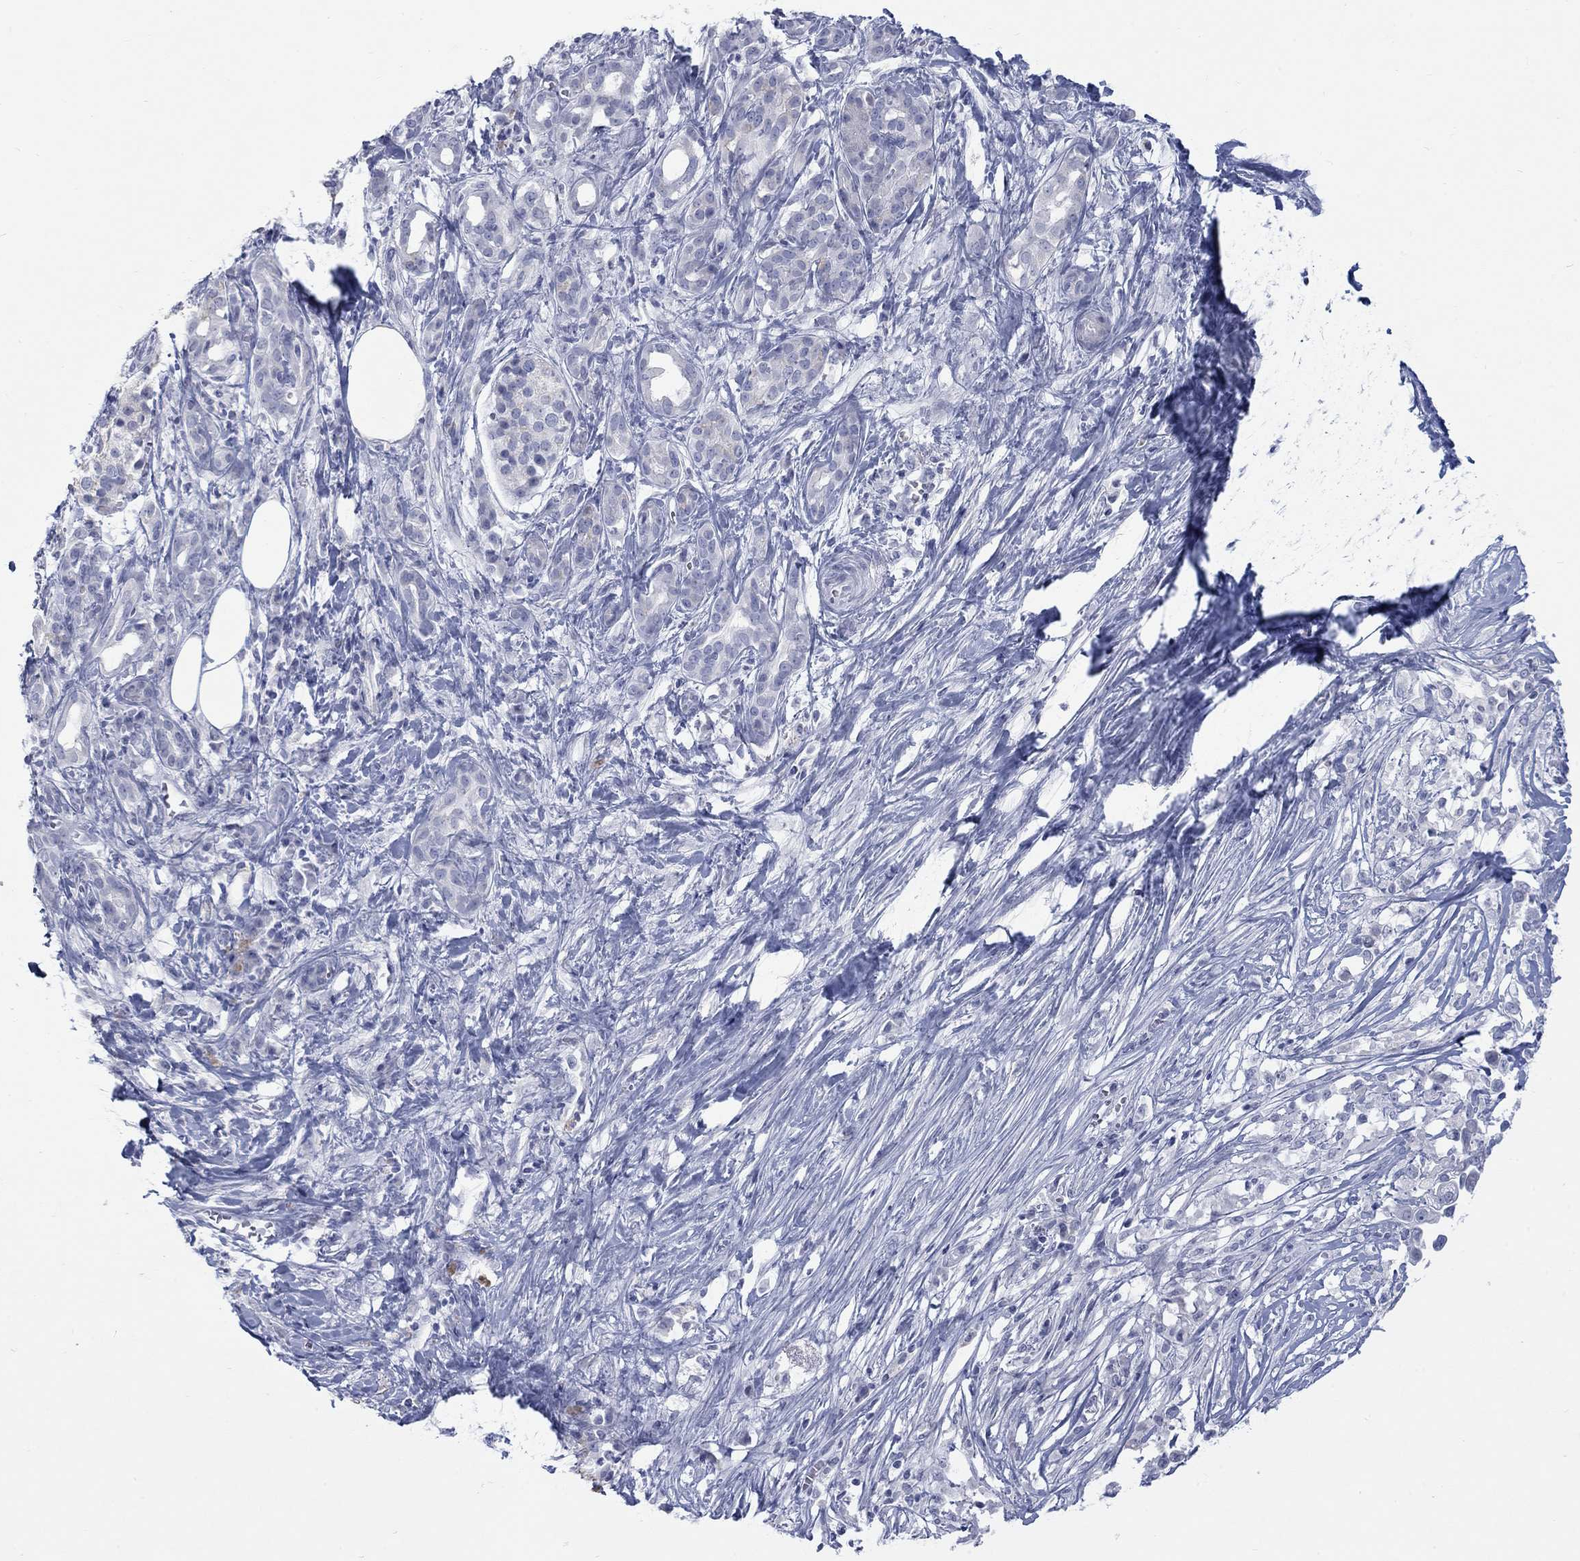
{"staining": {"intensity": "negative", "quantity": "none", "location": "none"}, "tissue": "pancreatic cancer", "cell_type": "Tumor cells", "image_type": "cancer", "snomed": [{"axis": "morphology", "description": "Adenocarcinoma, NOS"}, {"axis": "topography", "description": "Pancreas"}], "caption": "High power microscopy photomicrograph of an immunohistochemistry (IHC) photomicrograph of pancreatic adenocarcinoma, revealing no significant expression in tumor cells. Nuclei are stained in blue.", "gene": "RFTN2", "patient": {"sex": "male", "age": 61}}